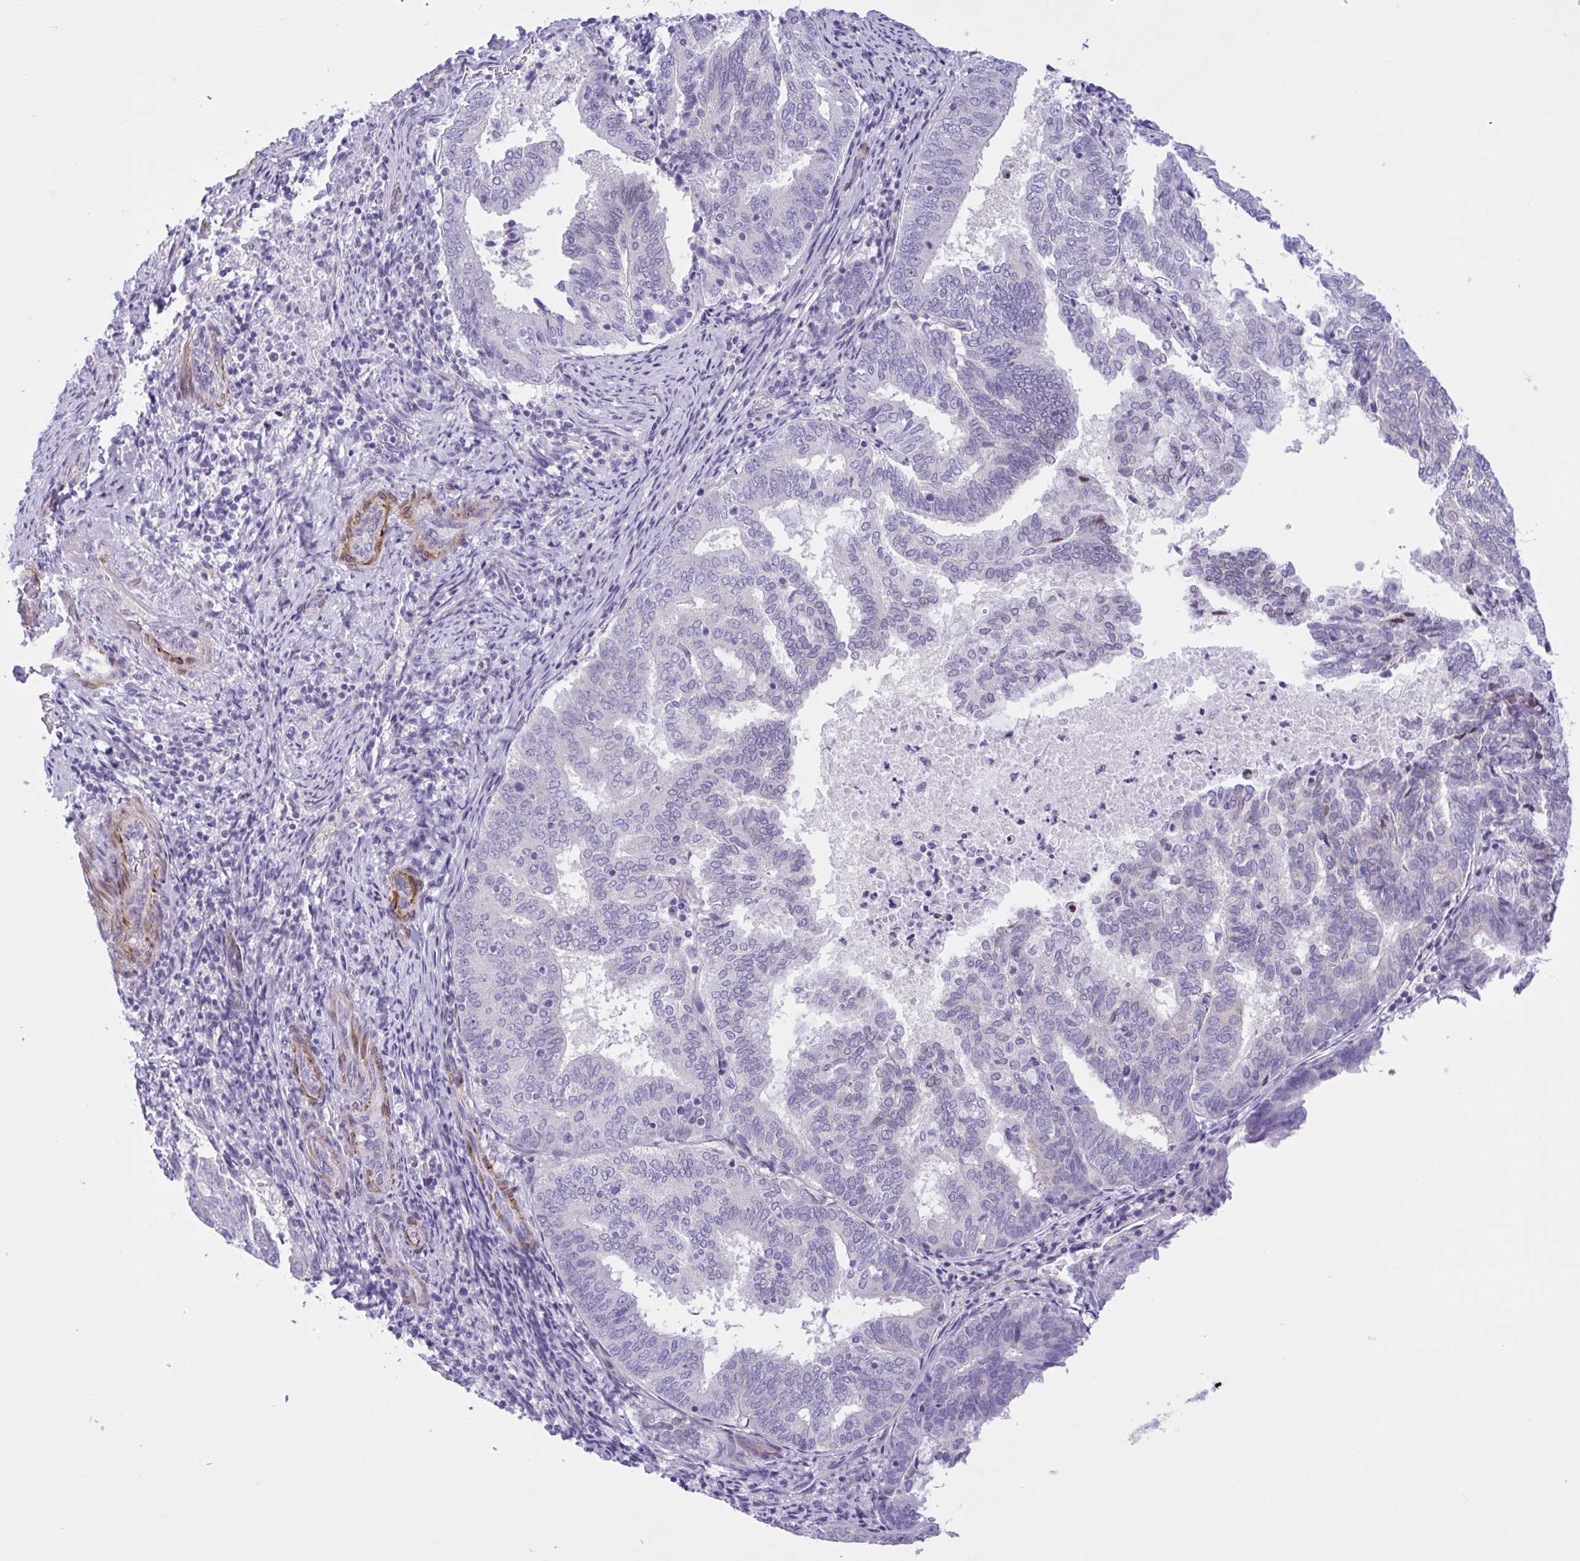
{"staining": {"intensity": "negative", "quantity": "none", "location": "none"}, "tissue": "endometrial cancer", "cell_type": "Tumor cells", "image_type": "cancer", "snomed": [{"axis": "morphology", "description": "Adenocarcinoma, NOS"}, {"axis": "topography", "description": "Endometrium"}], "caption": "High magnification brightfield microscopy of endometrial adenocarcinoma stained with DAB (3,3'-diaminobenzidine) (brown) and counterstained with hematoxylin (blue): tumor cells show no significant positivity.", "gene": "AHCYL2", "patient": {"sex": "female", "age": 80}}